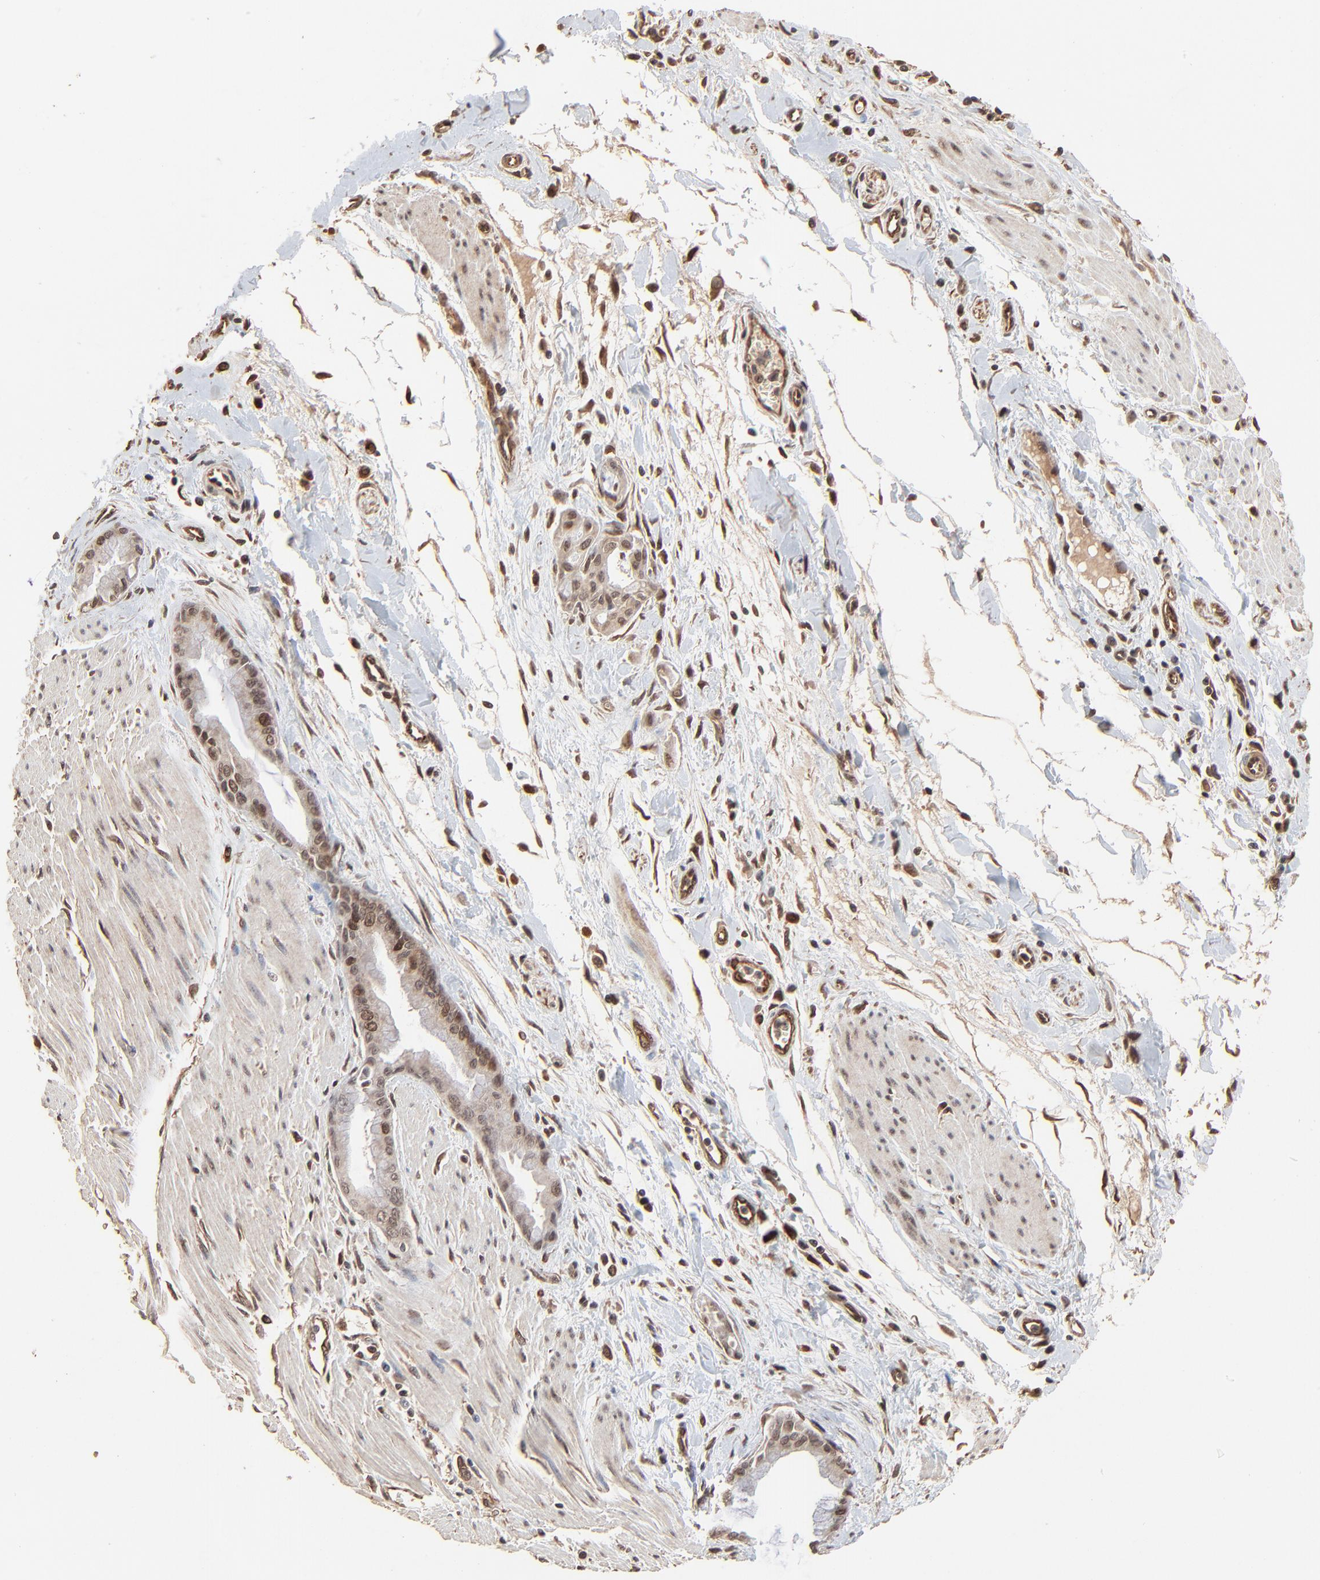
{"staining": {"intensity": "weak", "quantity": ">75%", "location": "cytoplasmic/membranous,nuclear"}, "tissue": "pancreatic cancer", "cell_type": "Tumor cells", "image_type": "cancer", "snomed": [{"axis": "morphology", "description": "Adenocarcinoma, NOS"}, {"axis": "topography", "description": "Pancreas"}], "caption": "Pancreatic cancer (adenocarcinoma) was stained to show a protein in brown. There is low levels of weak cytoplasmic/membranous and nuclear staining in about >75% of tumor cells.", "gene": "FAM227A", "patient": {"sex": "male", "age": 59}}